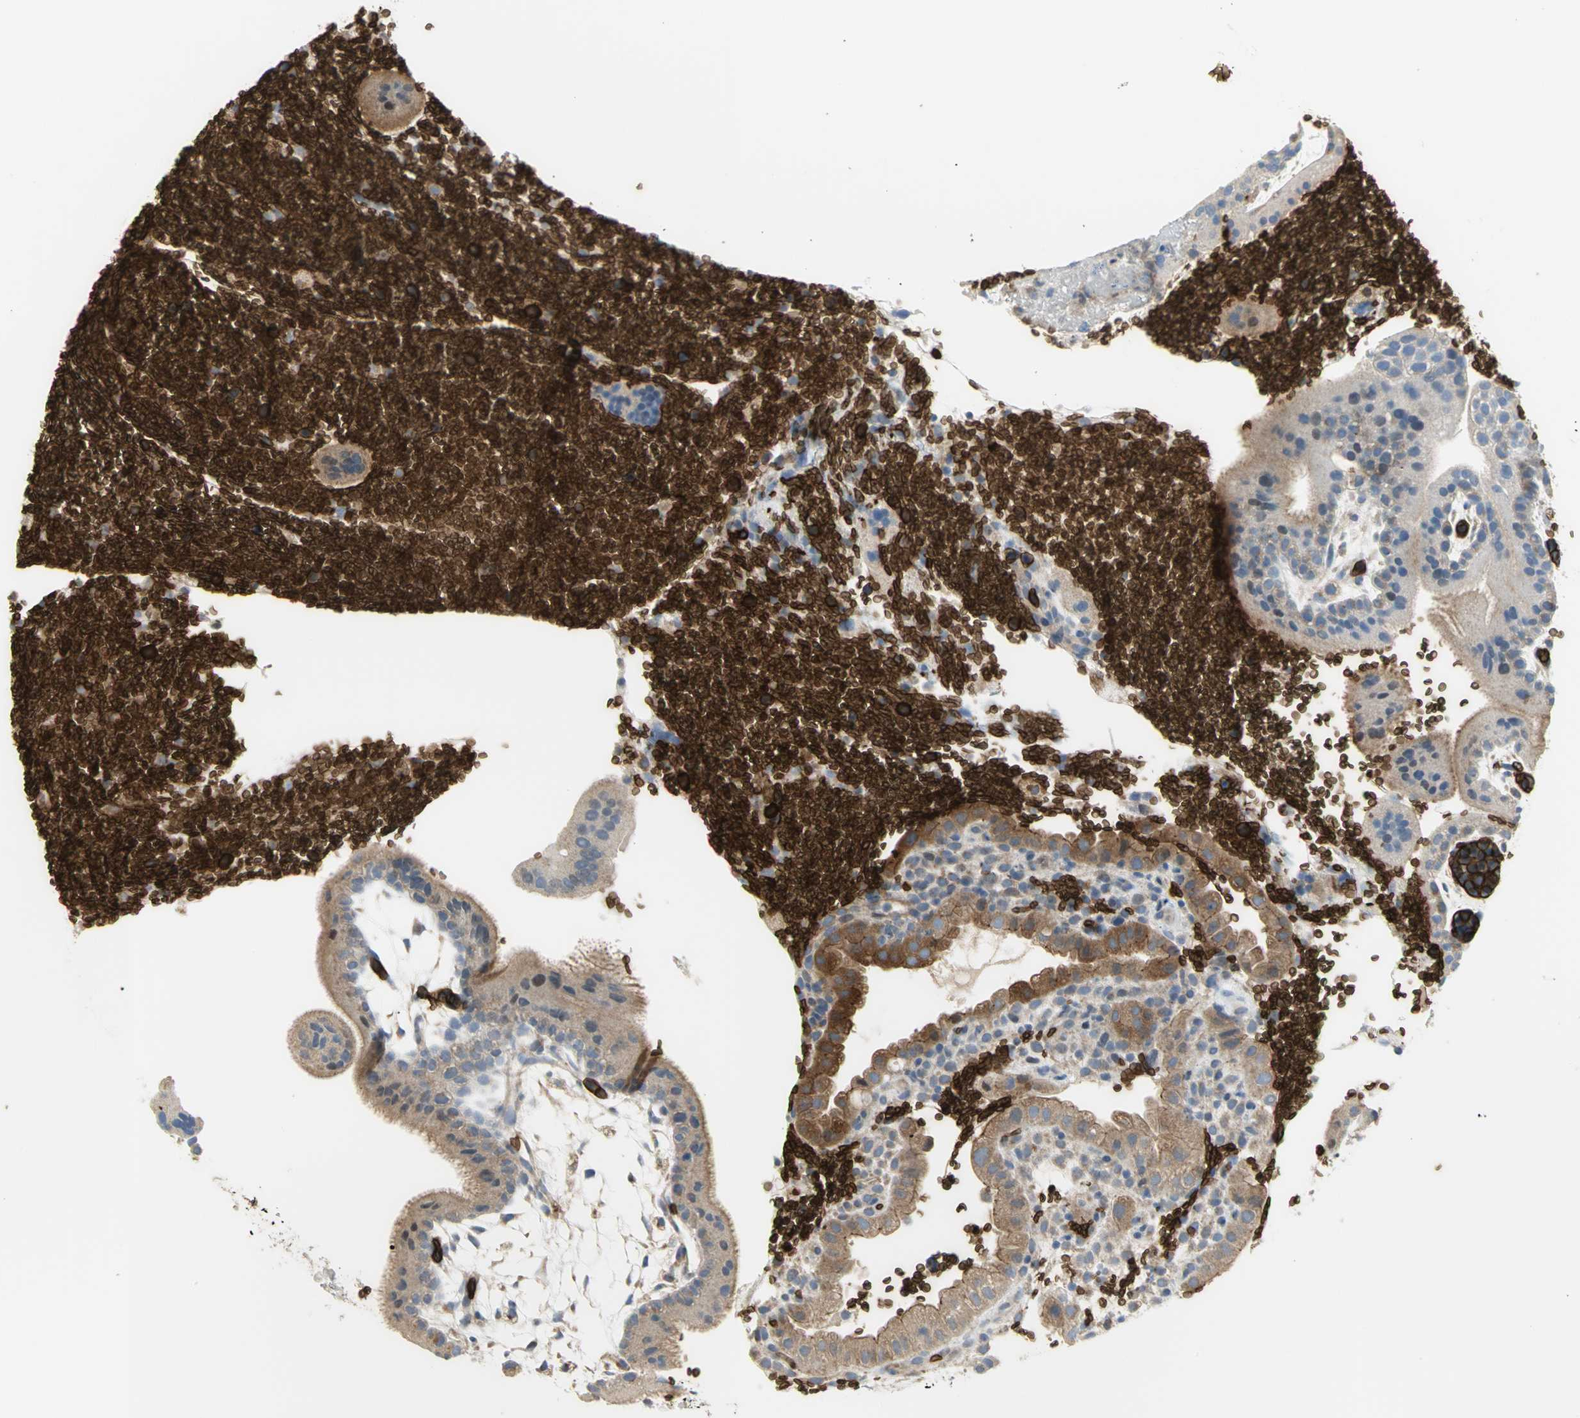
{"staining": {"intensity": "weak", "quantity": ">75%", "location": "cytoplasmic/membranous"}, "tissue": "placenta", "cell_type": "Trophoblastic cells", "image_type": "normal", "snomed": [{"axis": "morphology", "description": "Normal tissue, NOS"}, {"axis": "topography", "description": "Placenta"}], "caption": "Weak cytoplasmic/membranous staining is appreciated in approximately >75% of trophoblastic cells in normal placenta. Nuclei are stained in blue.", "gene": "ANK1", "patient": {"sex": "female", "age": 19}}